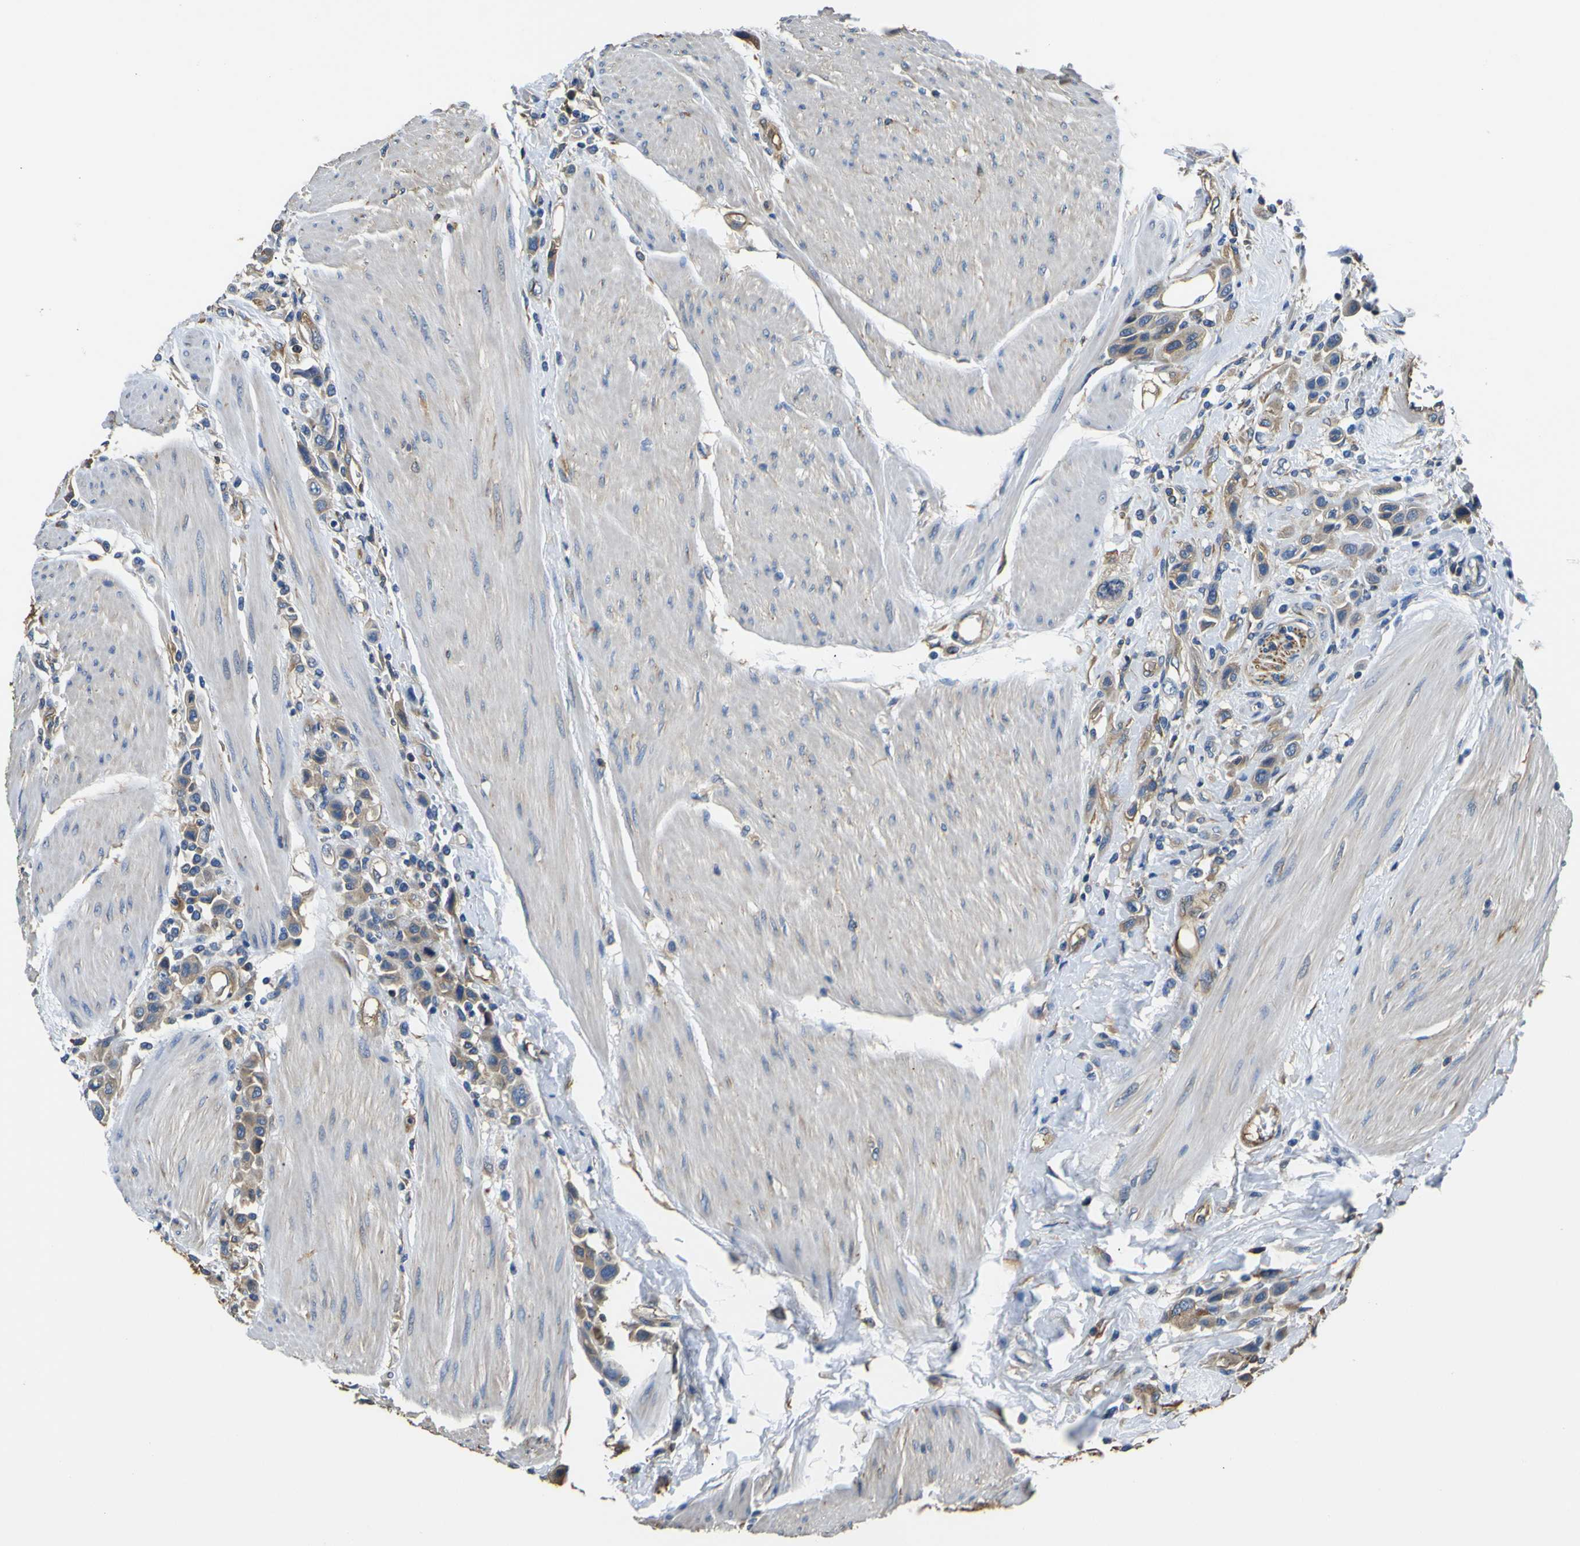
{"staining": {"intensity": "moderate", "quantity": ">75%", "location": "cytoplasmic/membranous"}, "tissue": "urothelial cancer", "cell_type": "Tumor cells", "image_type": "cancer", "snomed": [{"axis": "morphology", "description": "Urothelial carcinoma, High grade"}, {"axis": "topography", "description": "Urinary bladder"}], "caption": "Tumor cells display moderate cytoplasmic/membranous expression in approximately >75% of cells in urothelial carcinoma (high-grade). Immunohistochemistry (ihc) stains the protein in brown and the nuclei are stained blue.", "gene": "TUBB", "patient": {"sex": "male", "age": 50}}